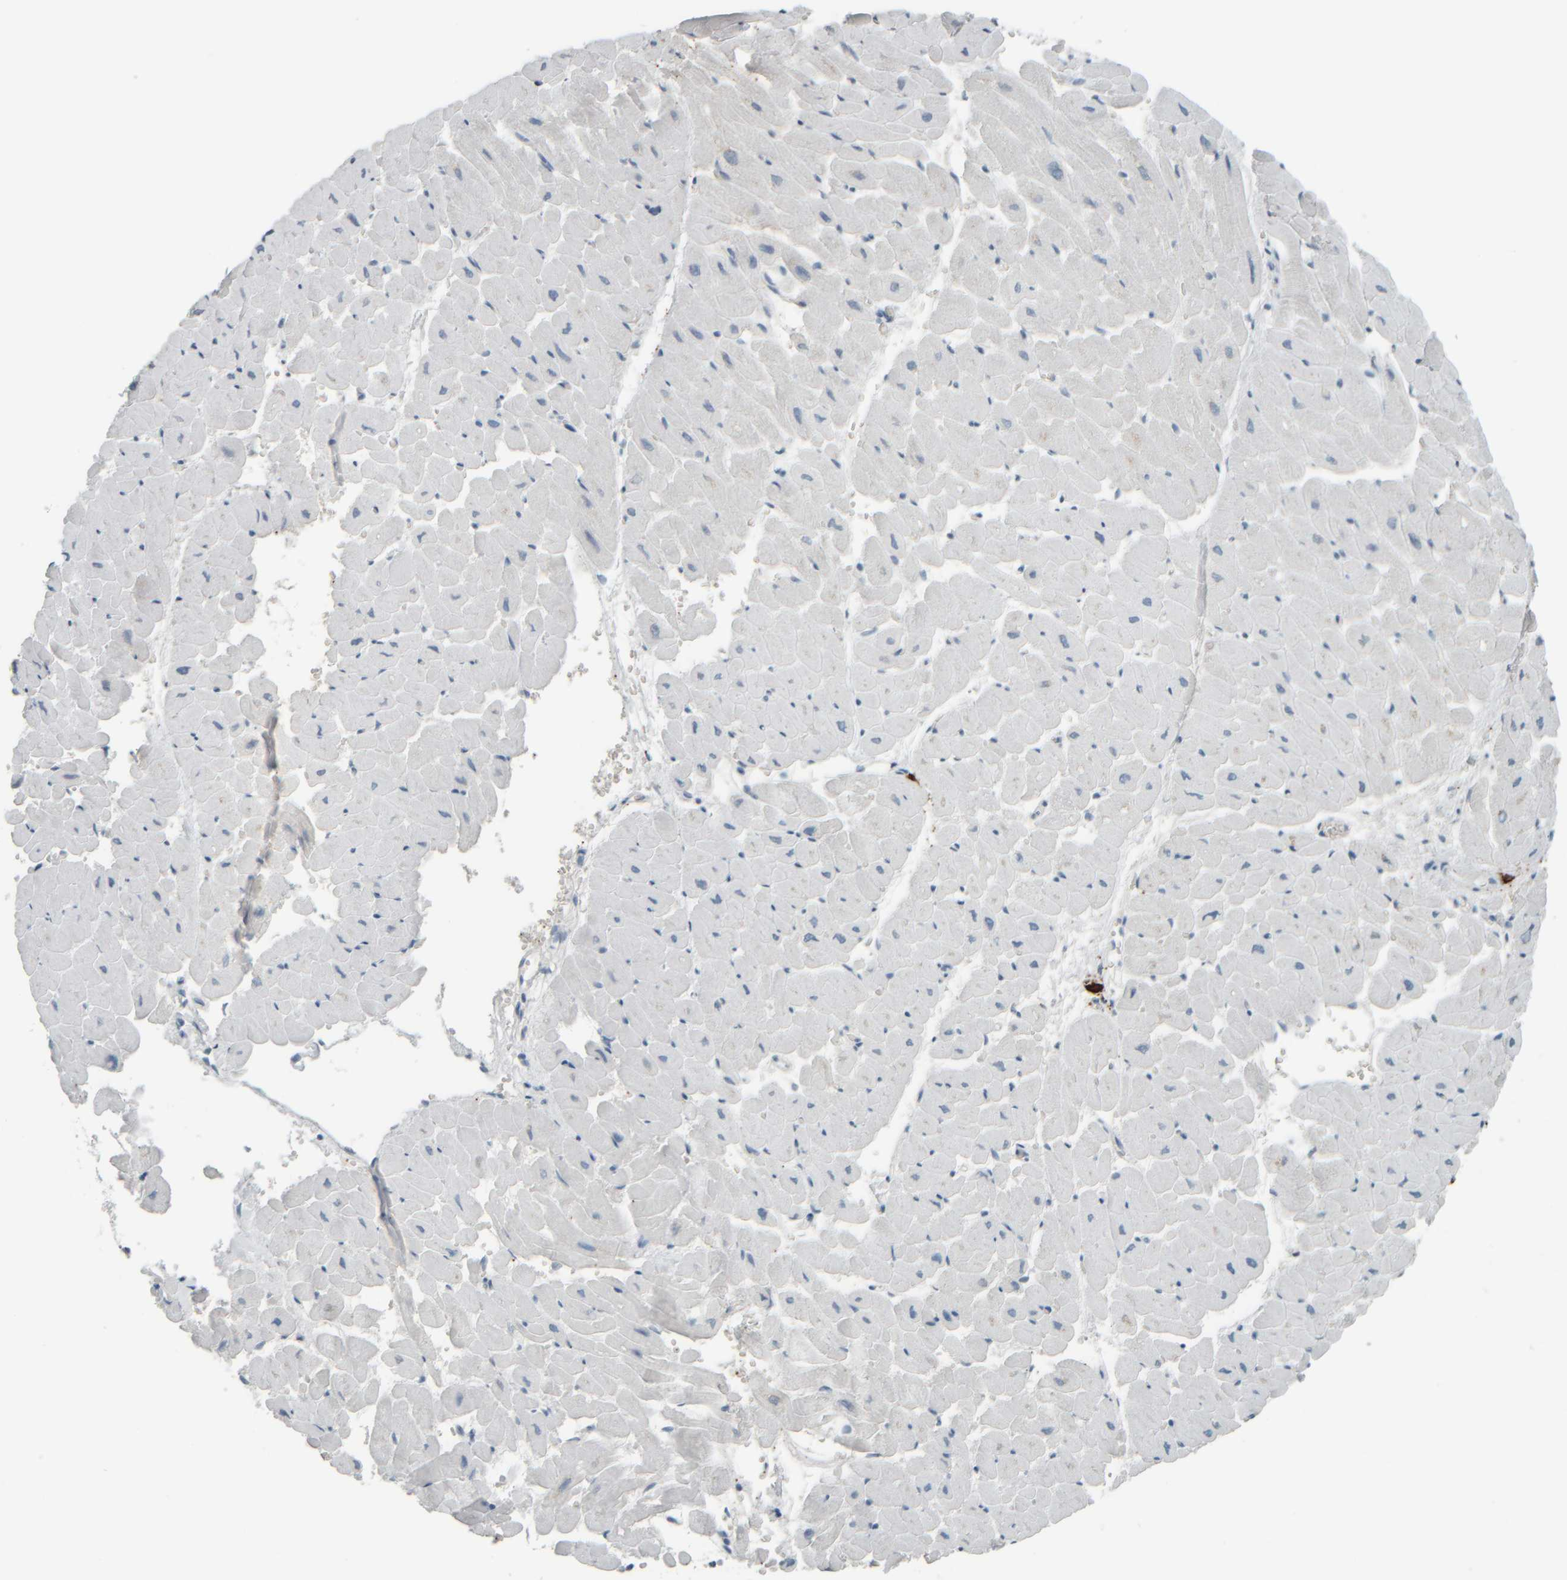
{"staining": {"intensity": "negative", "quantity": "none", "location": "none"}, "tissue": "heart muscle", "cell_type": "Cardiomyocytes", "image_type": "normal", "snomed": [{"axis": "morphology", "description": "Normal tissue, NOS"}, {"axis": "topography", "description": "Heart"}], "caption": "Image shows no significant protein expression in cardiomyocytes of benign heart muscle.", "gene": "TPSAB1", "patient": {"sex": "male", "age": 45}}